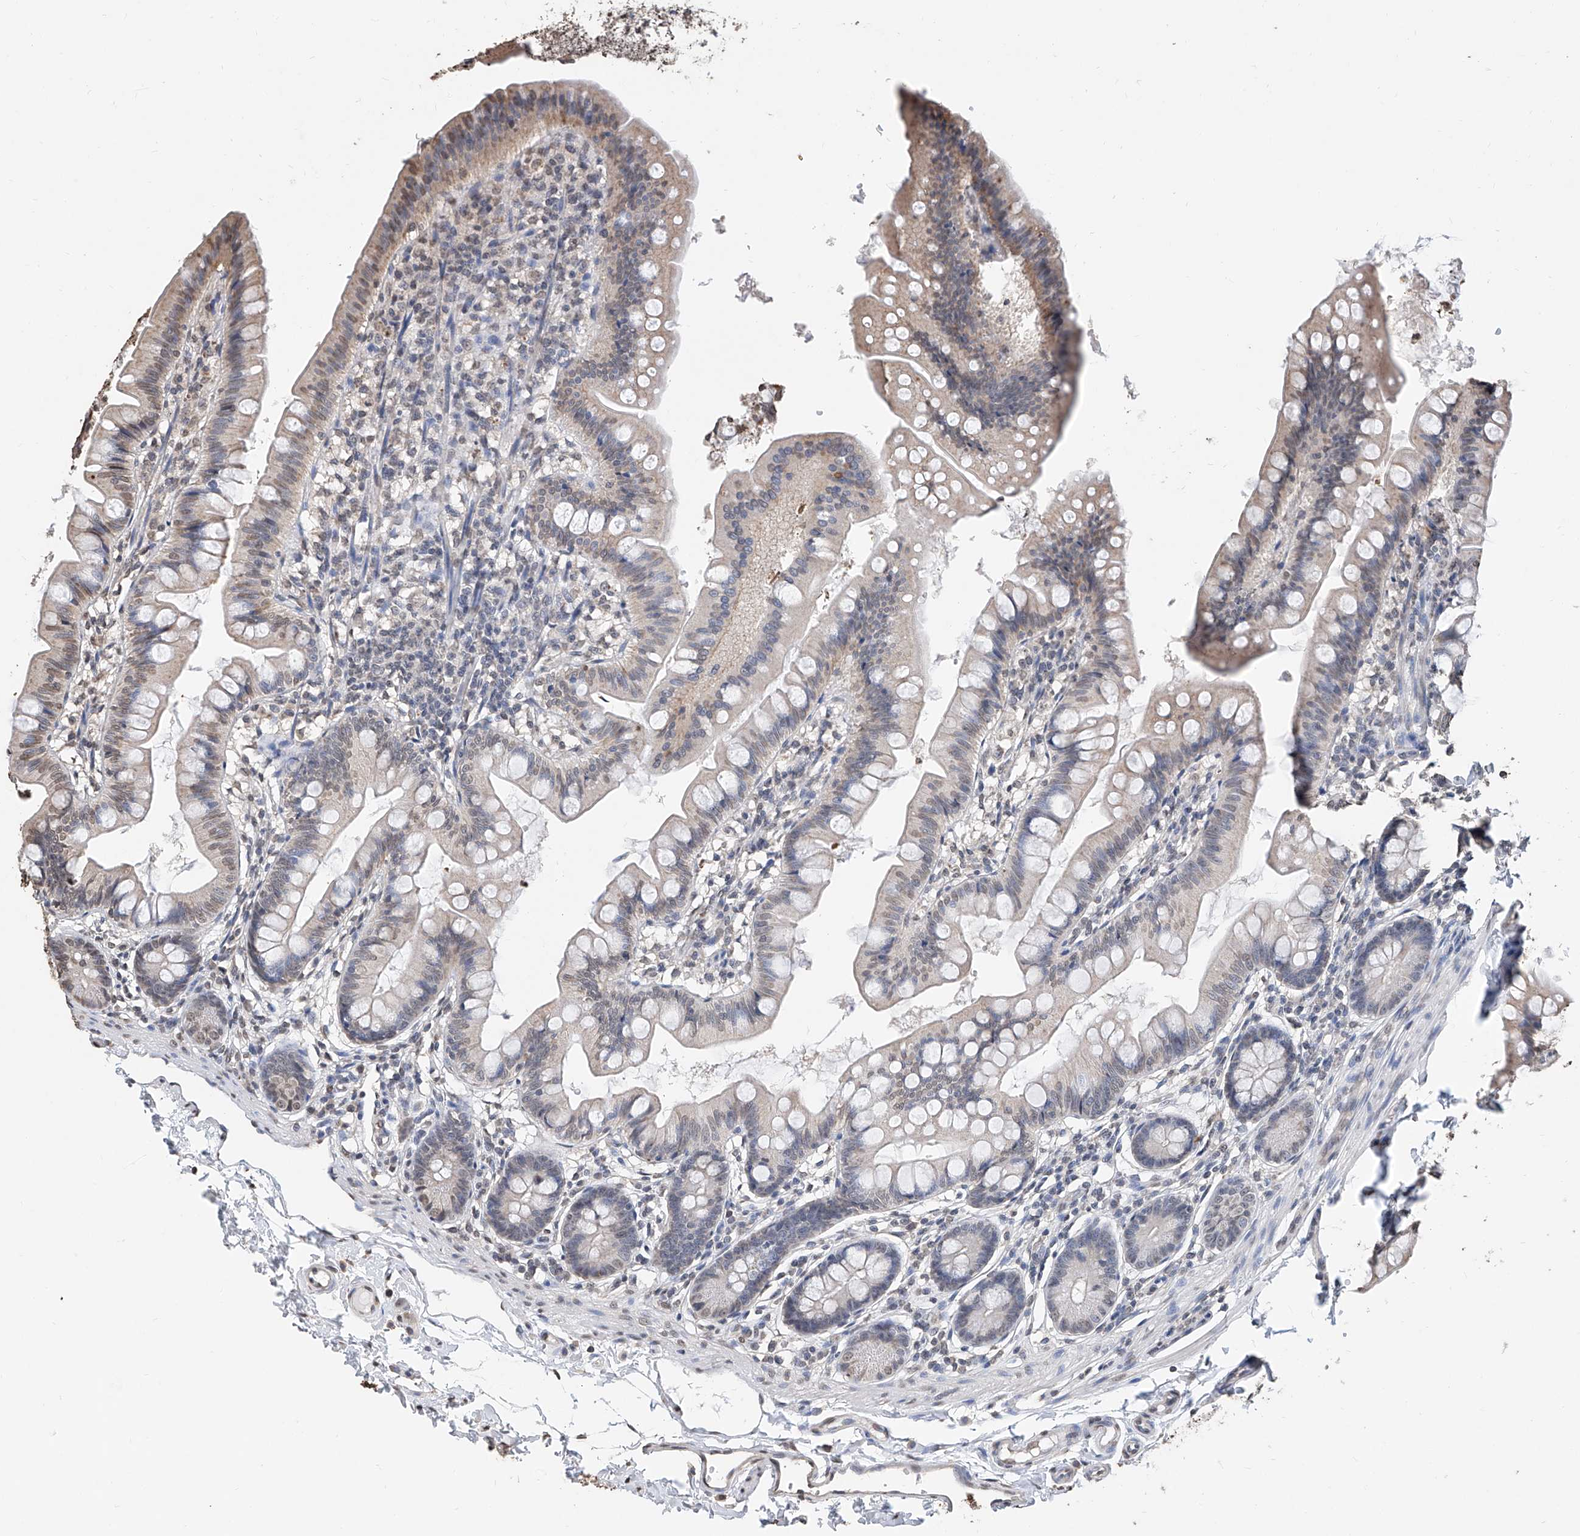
{"staining": {"intensity": "moderate", "quantity": "25%-75%", "location": "nuclear"}, "tissue": "small intestine", "cell_type": "Glandular cells", "image_type": "normal", "snomed": [{"axis": "morphology", "description": "Normal tissue, NOS"}, {"axis": "topography", "description": "Small intestine"}], "caption": "Protein analysis of unremarkable small intestine shows moderate nuclear staining in approximately 25%-75% of glandular cells. The protein is shown in brown color, while the nuclei are stained blue.", "gene": "RP9", "patient": {"sex": "male", "age": 7}}